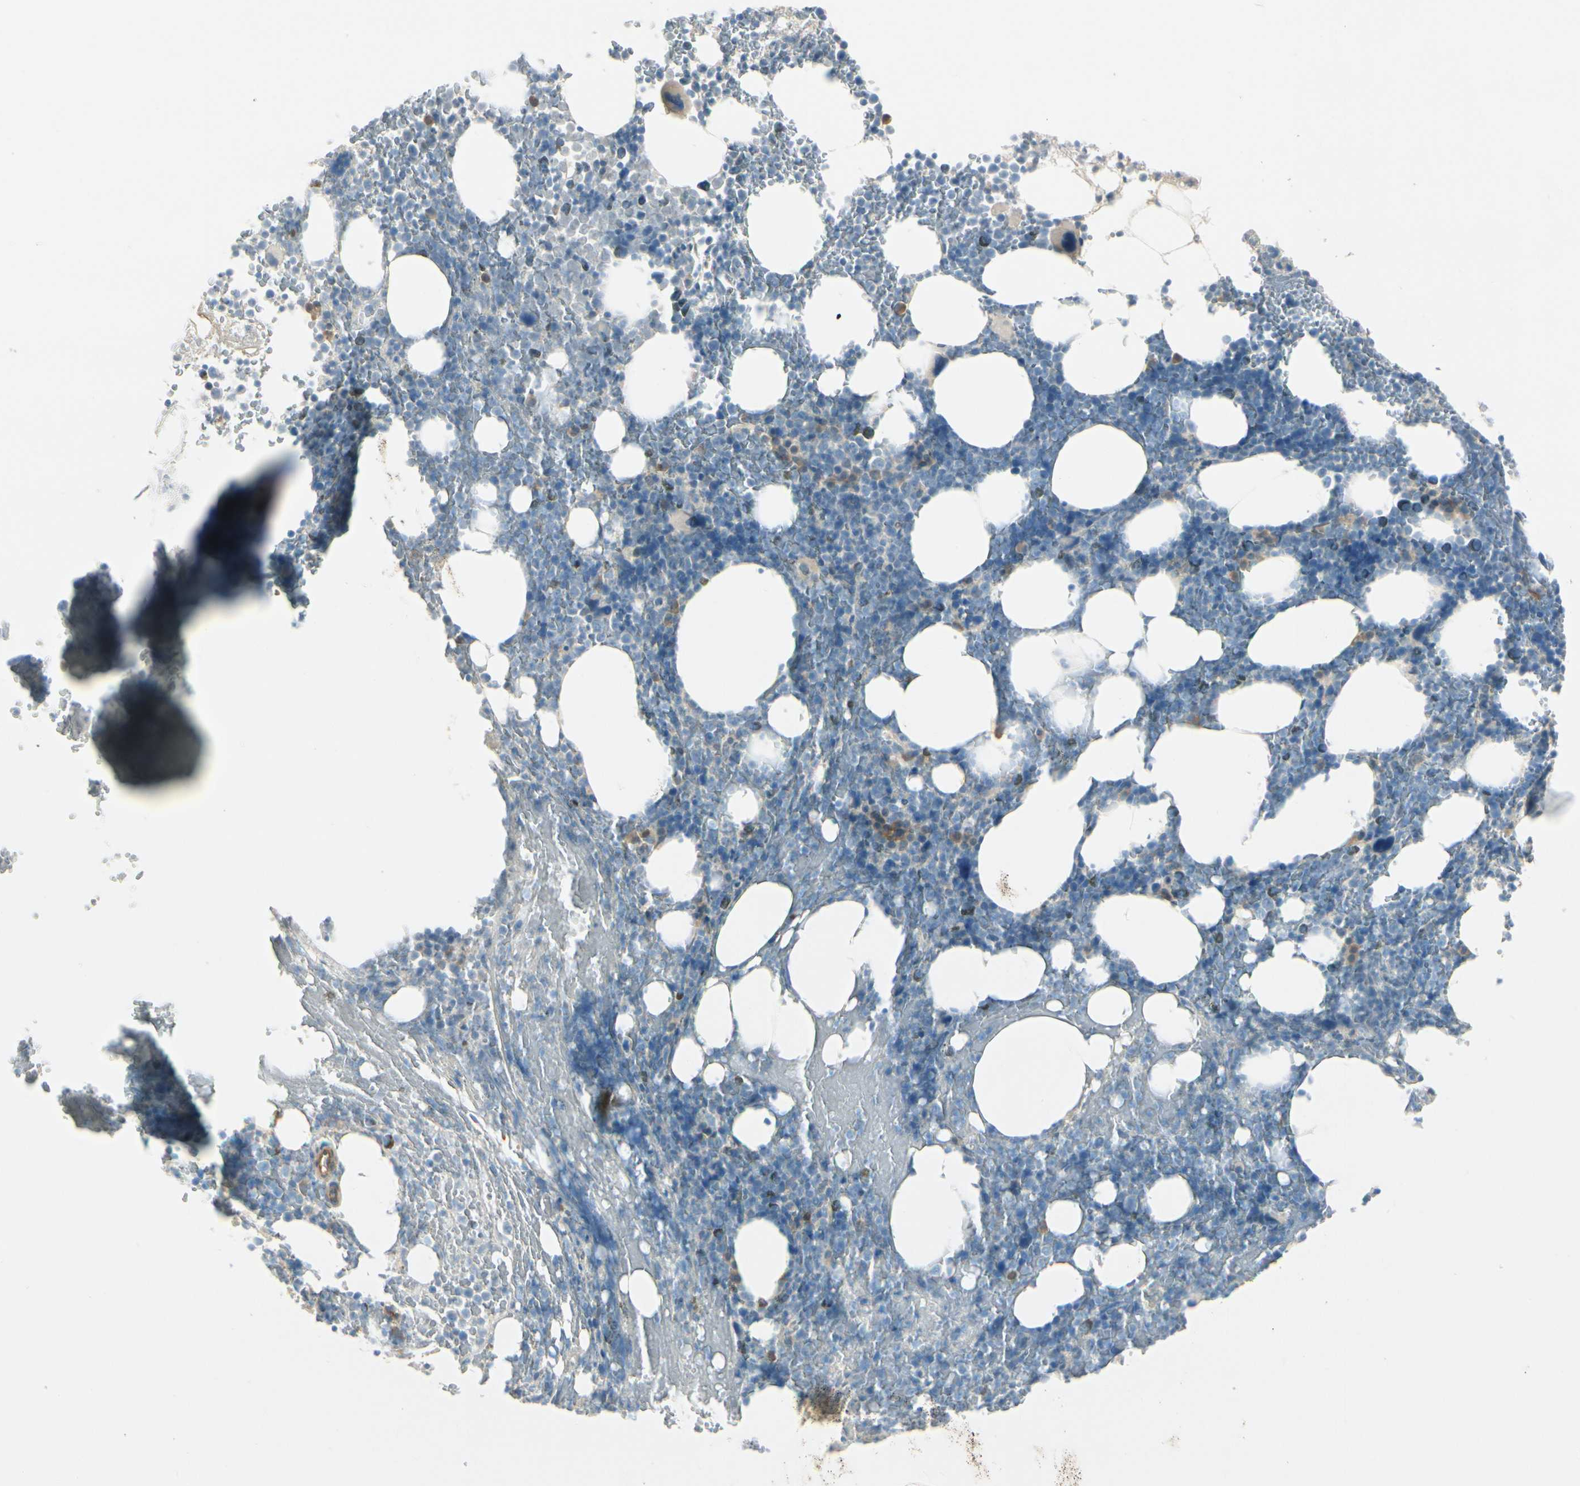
{"staining": {"intensity": "weak", "quantity": "<25%", "location": "cytoplasmic/membranous"}, "tissue": "bone marrow", "cell_type": "Hematopoietic cells", "image_type": "normal", "snomed": [{"axis": "morphology", "description": "Normal tissue, NOS"}, {"axis": "topography", "description": "Bone marrow"}], "caption": "A high-resolution histopathology image shows IHC staining of benign bone marrow, which shows no significant expression in hematopoietic cells. (DAB immunohistochemistry (IHC), high magnification).", "gene": "ITGA3", "patient": {"sex": "female", "age": 66}}